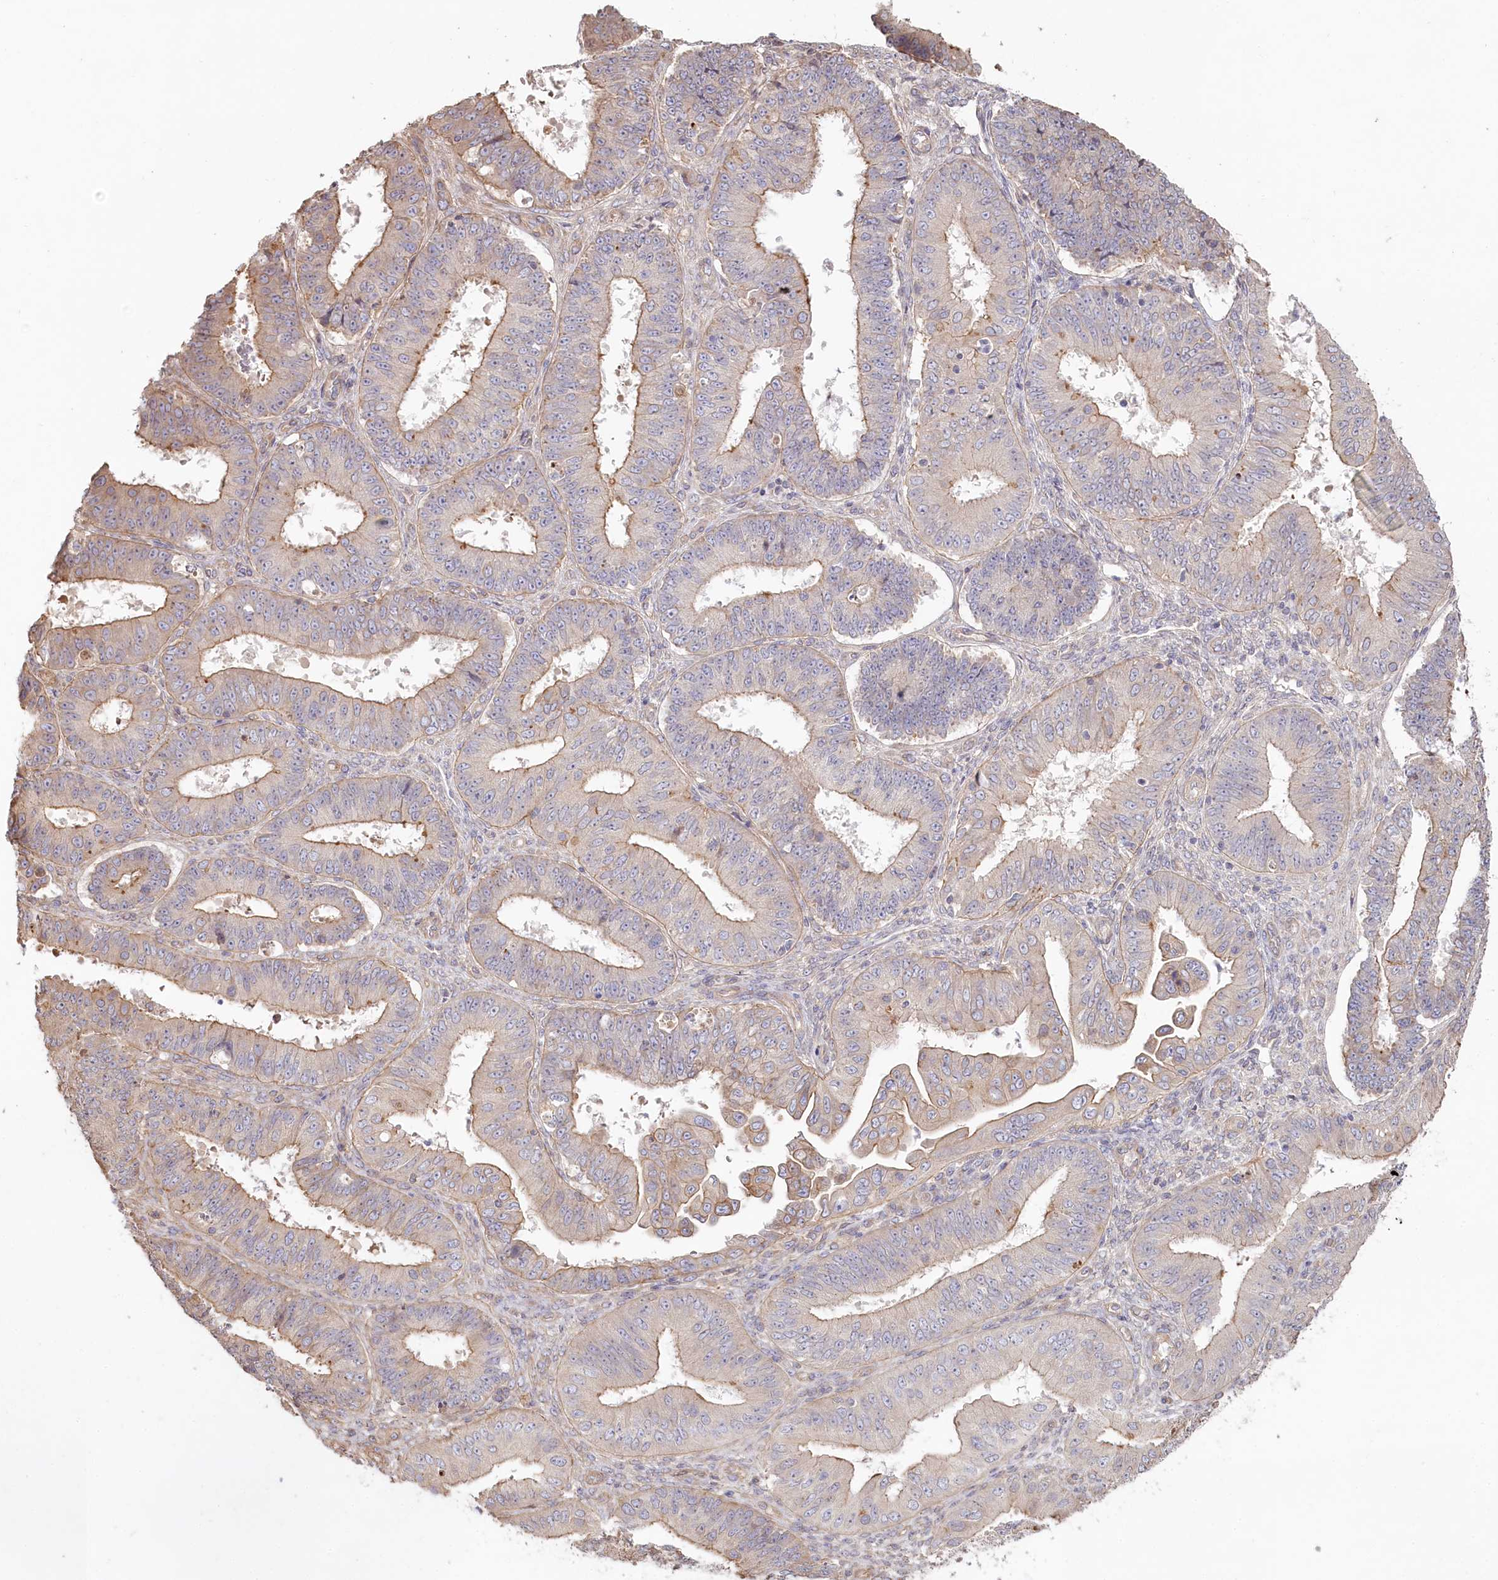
{"staining": {"intensity": "moderate", "quantity": "25%-75%", "location": "cytoplasmic/membranous"}, "tissue": "ovarian cancer", "cell_type": "Tumor cells", "image_type": "cancer", "snomed": [{"axis": "morphology", "description": "Carcinoma, endometroid"}, {"axis": "topography", "description": "Appendix"}, {"axis": "topography", "description": "Ovary"}], "caption": "Moderate cytoplasmic/membranous staining for a protein is present in about 25%-75% of tumor cells of ovarian endometroid carcinoma using immunohistochemistry (IHC).", "gene": "TCHP", "patient": {"sex": "female", "age": 42}}